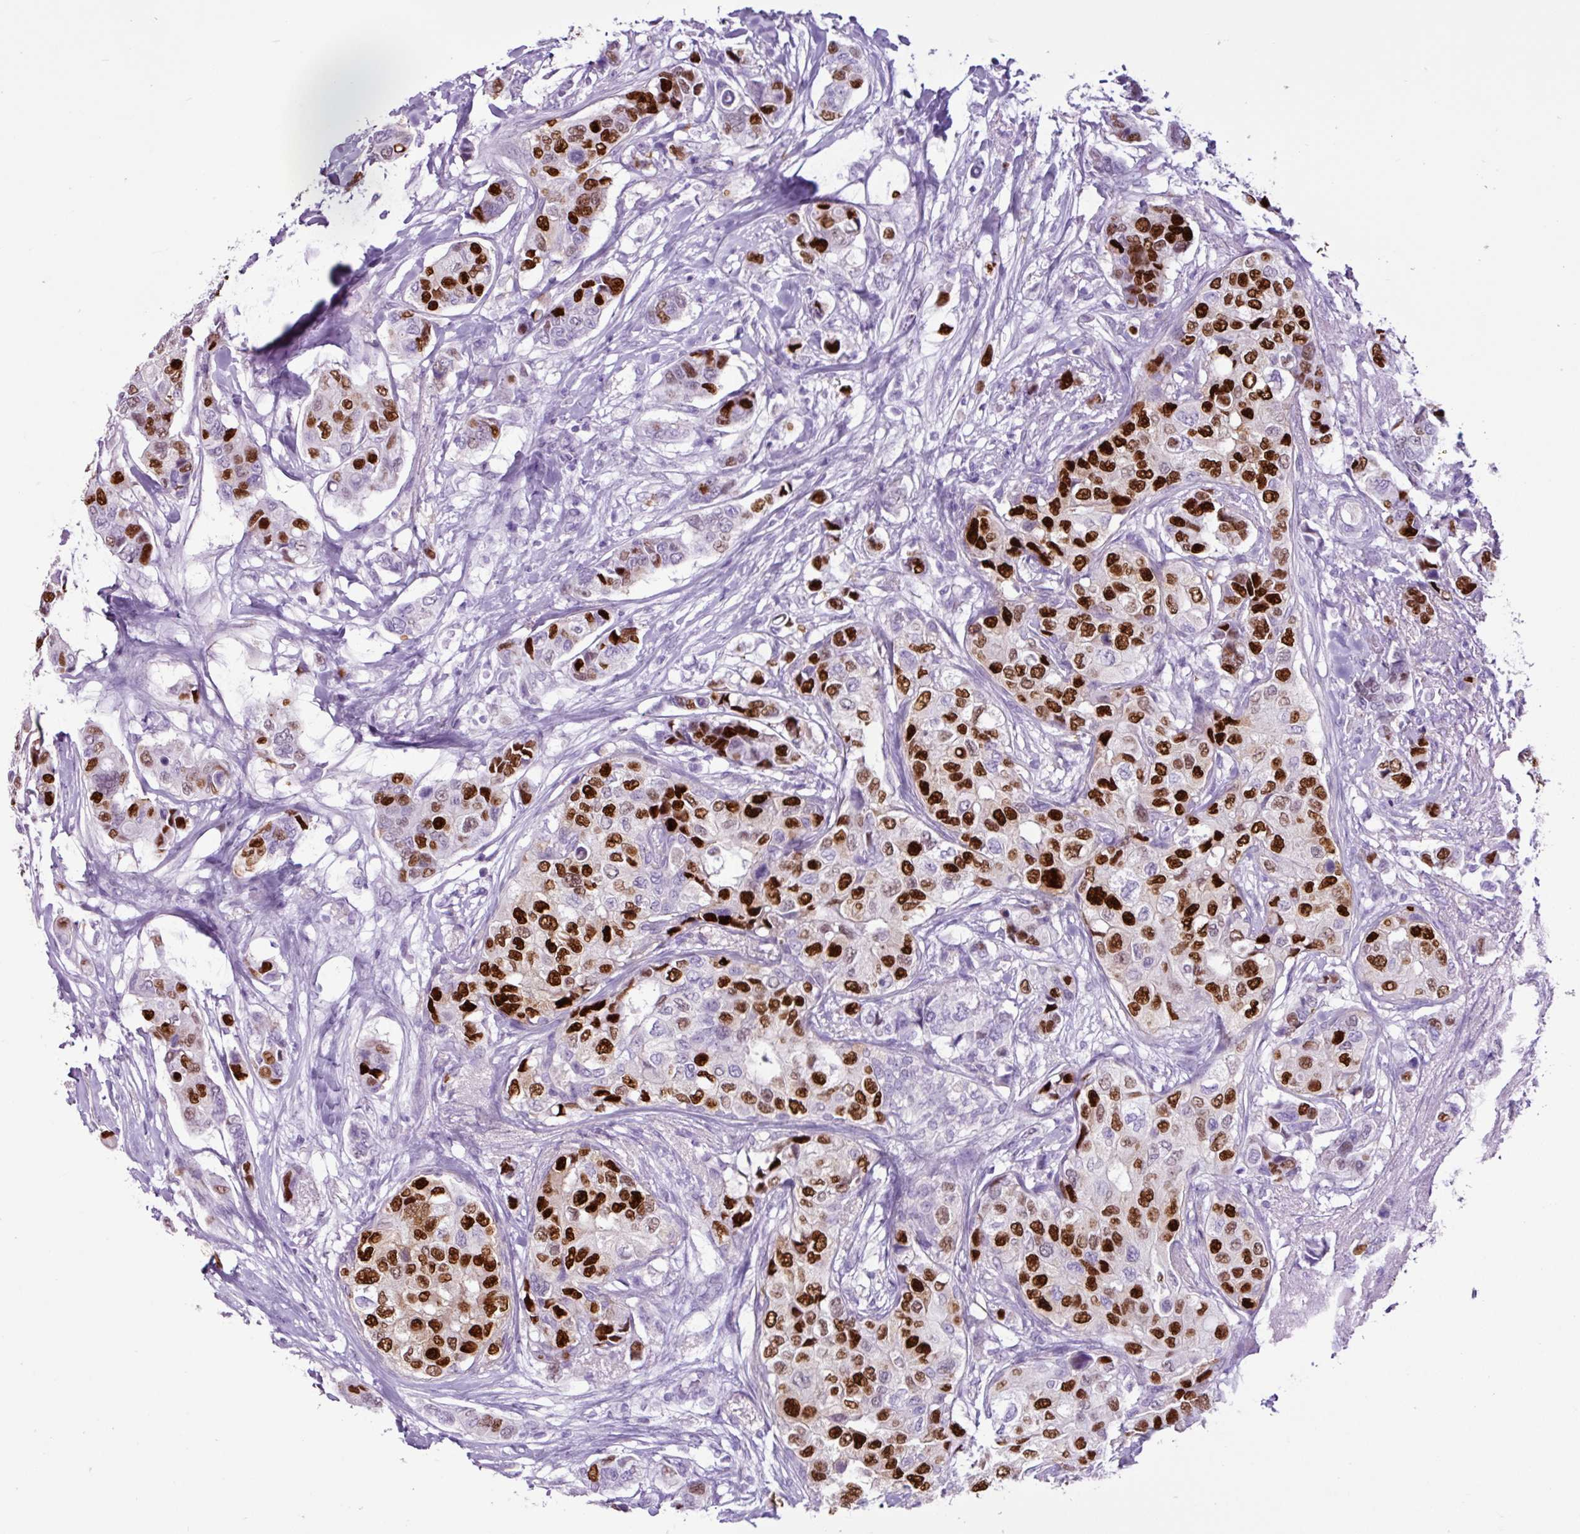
{"staining": {"intensity": "strong", "quantity": "25%-75%", "location": "nuclear"}, "tissue": "breast cancer", "cell_type": "Tumor cells", "image_type": "cancer", "snomed": [{"axis": "morphology", "description": "Lobular carcinoma"}, {"axis": "topography", "description": "Breast"}], "caption": "Breast cancer (lobular carcinoma) stained for a protein (brown) displays strong nuclear positive staining in about 25%-75% of tumor cells.", "gene": "PGR", "patient": {"sex": "female", "age": 51}}